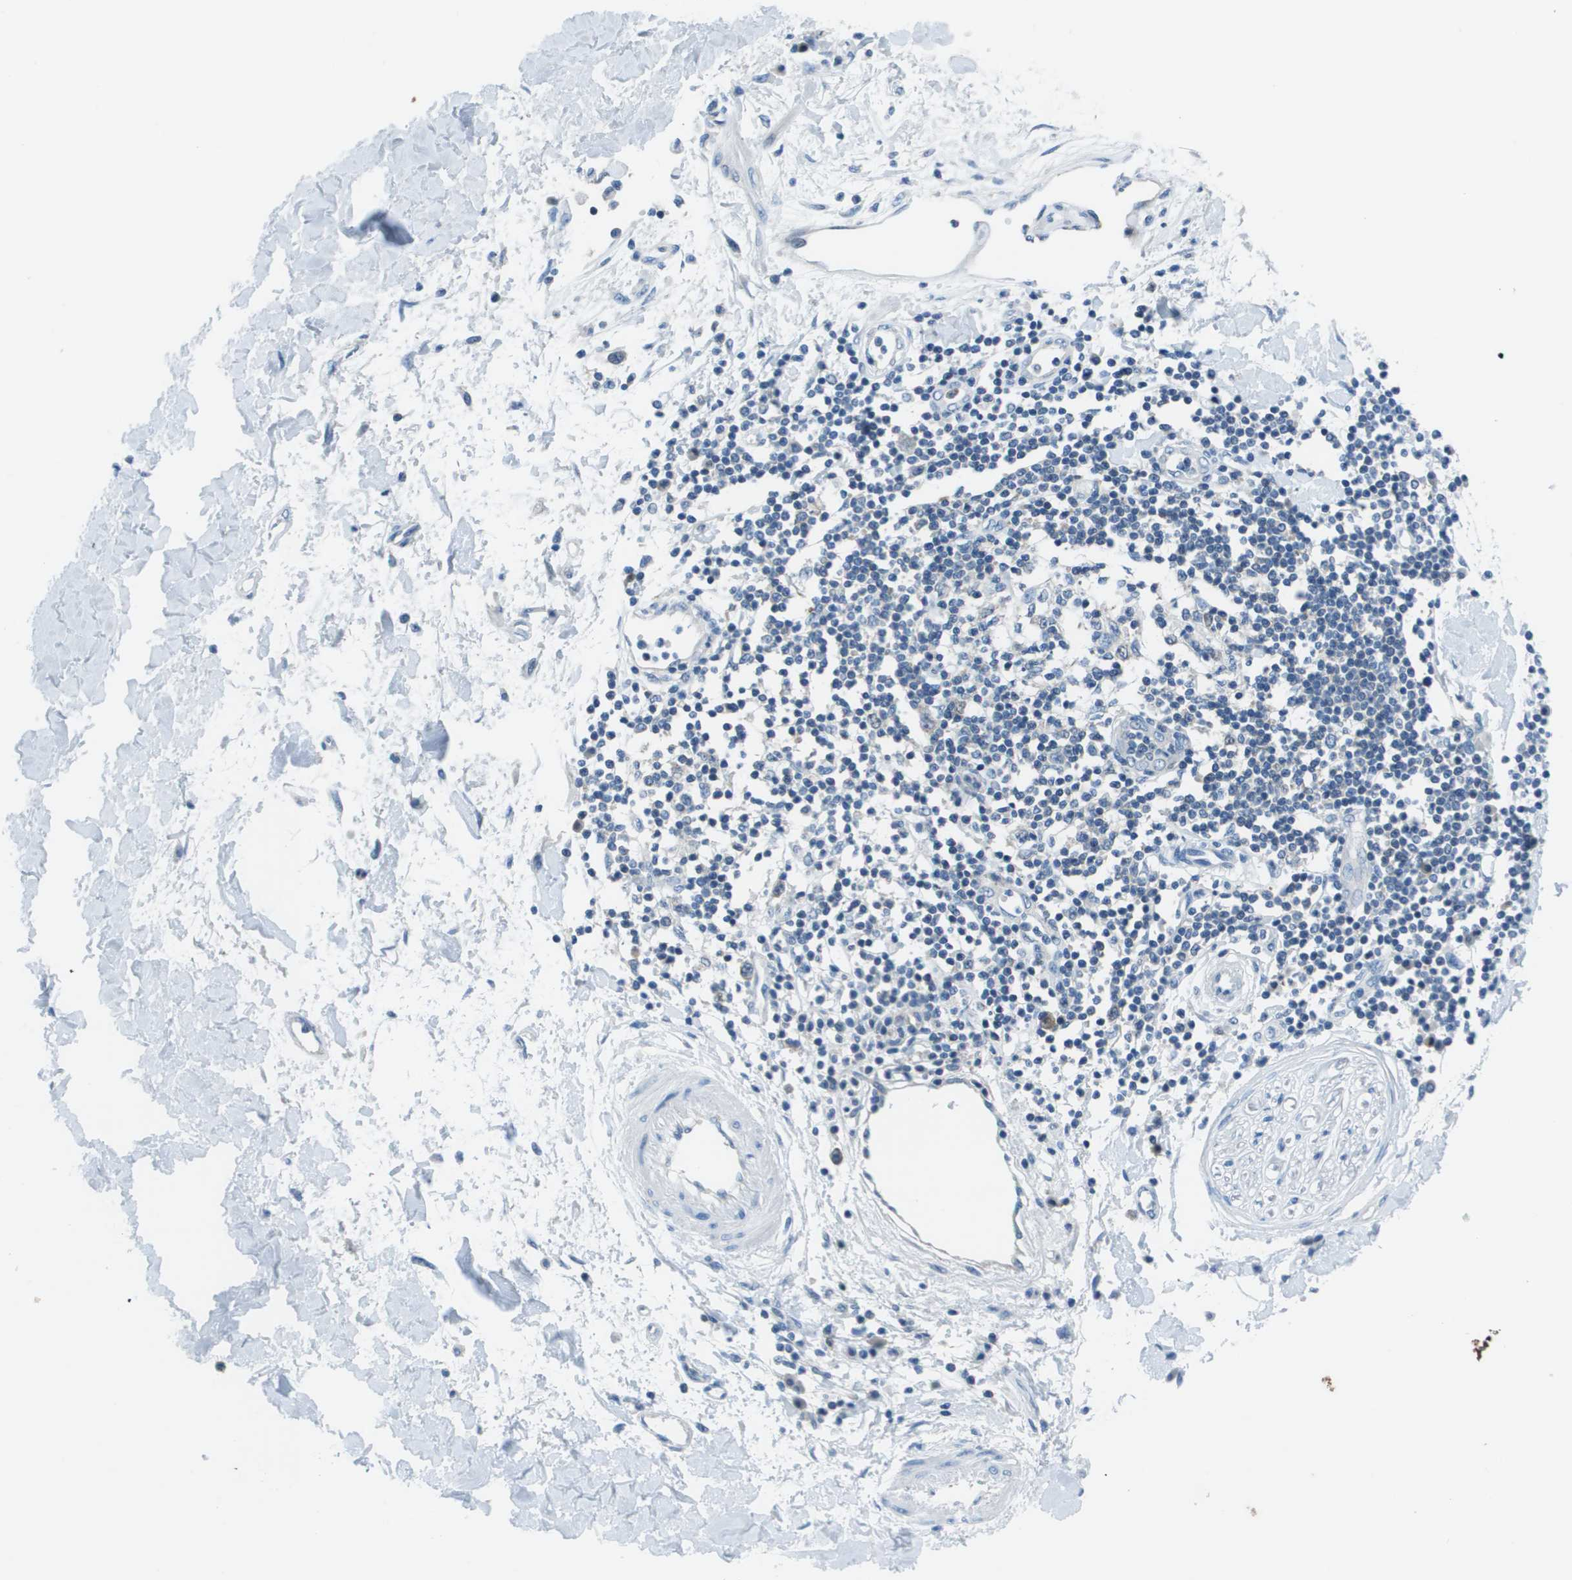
{"staining": {"intensity": "negative", "quantity": "none", "location": "none"}, "tissue": "adipose tissue", "cell_type": "Adipocytes", "image_type": "normal", "snomed": [{"axis": "morphology", "description": "Squamous cell carcinoma, NOS"}, {"axis": "topography", "description": "Skin"}], "caption": "Immunohistochemical staining of benign adipose tissue displays no significant positivity in adipocytes.", "gene": "STIP1", "patient": {"sex": "male", "age": 83}}